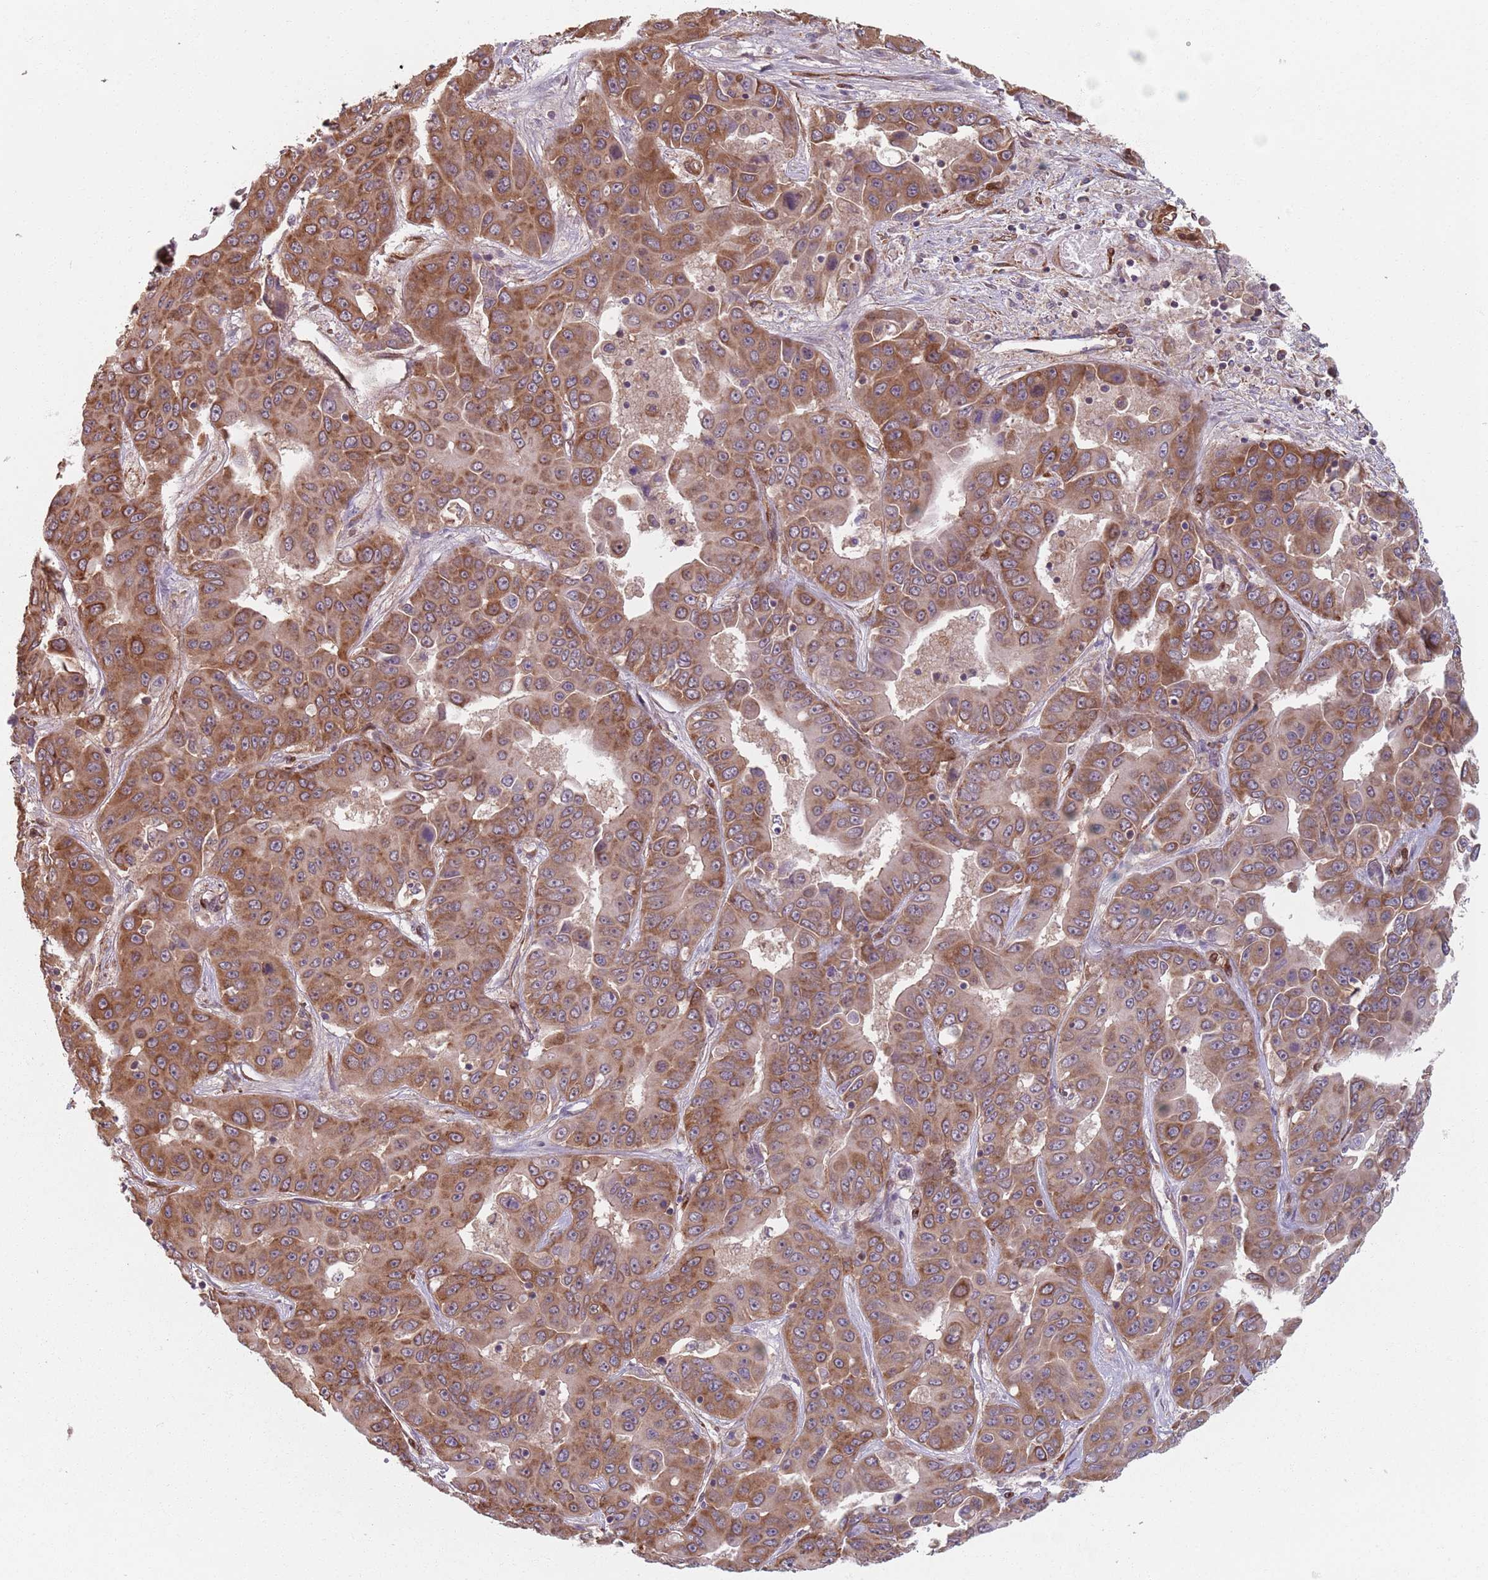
{"staining": {"intensity": "strong", "quantity": ">75%", "location": "cytoplasmic/membranous"}, "tissue": "liver cancer", "cell_type": "Tumor cells", "image_type": "cancer", "snomed": [{"axis": "morphology", "description": "Cholangiocarcinoma"}, {"axis": "topography", "description": "Liver"}], "caption": "Immunohistochemistry of liver cancer shows high levels of strong cytoplasmic/membranous staining in approximately >75% of tumor cells. (IHC, brightfield microscopy, high magnification).", "gene": "NOTCH3", "patient": {"sex": "female", "age": 52}}